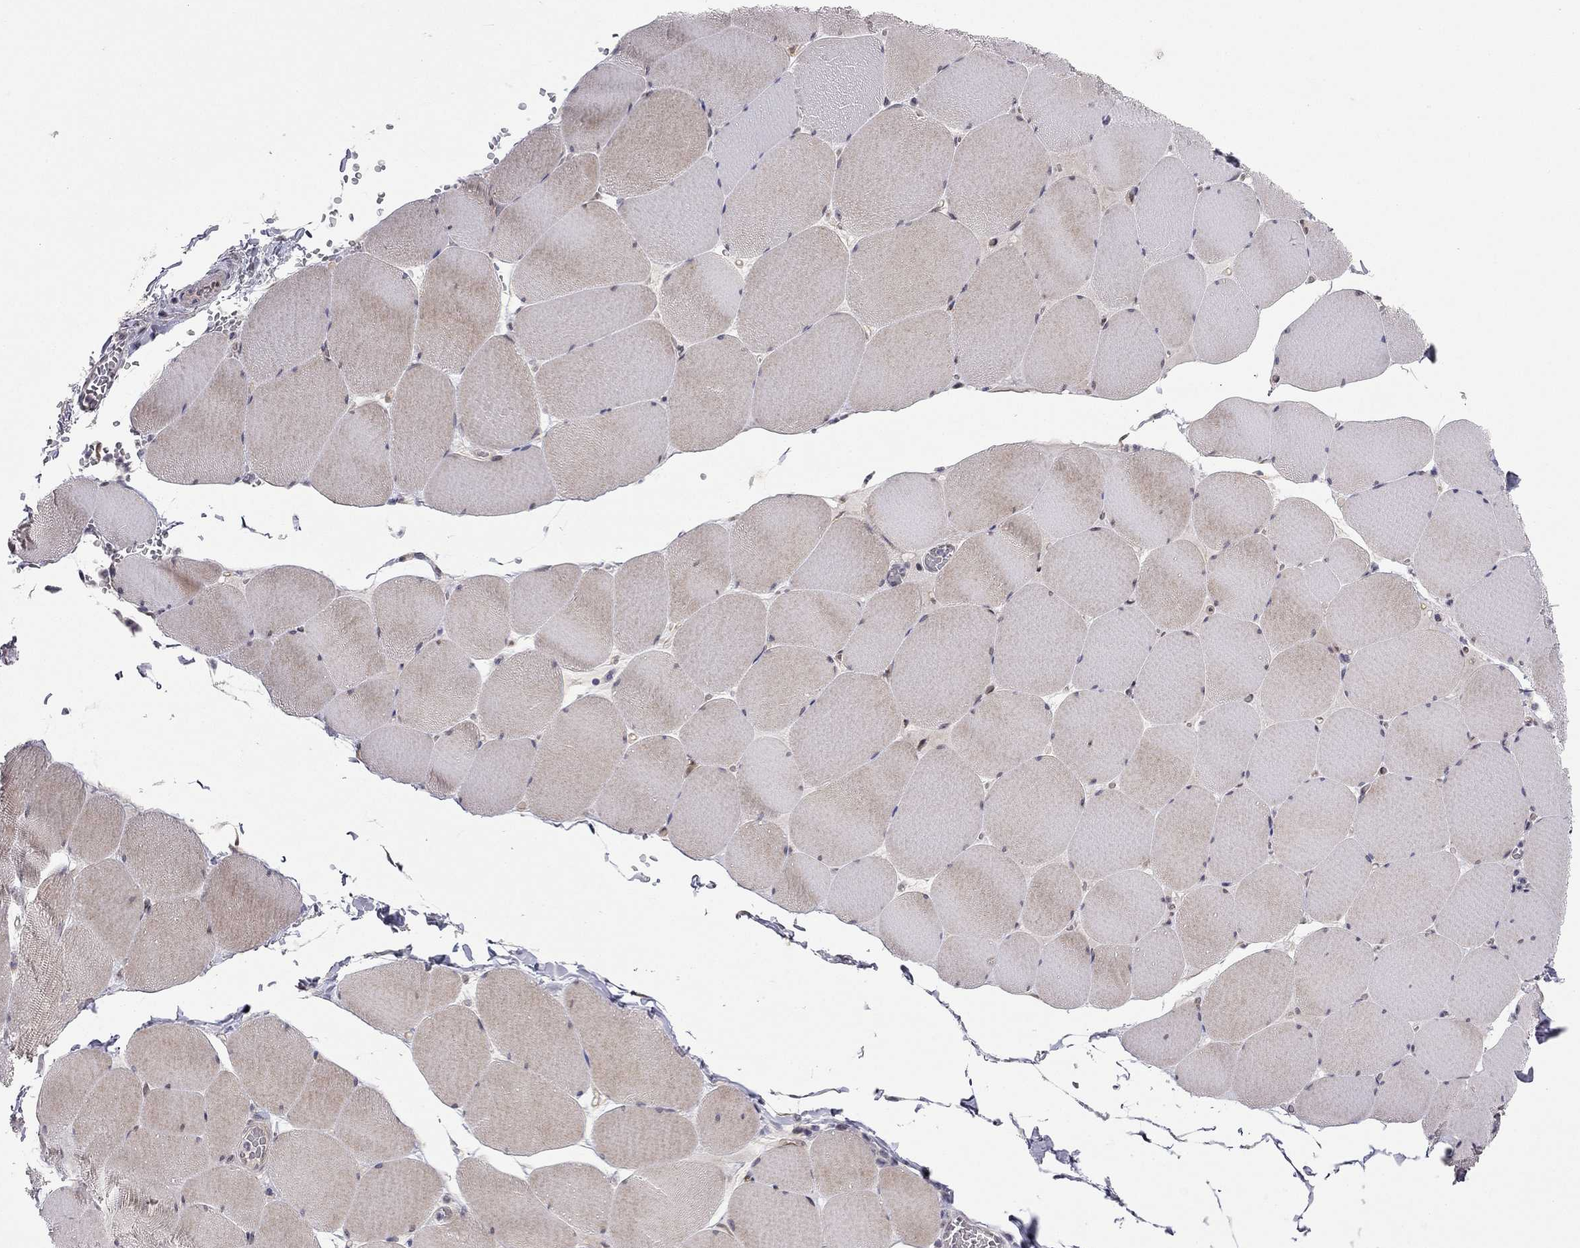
{"staining": {"intensity": "negative", "quantity": "none", "location": "none"}, "tissue": "skeletal muscle", "cell_type": "Myocytes", "image_type": "normal", "snomed": [{"axis": "morphology", "description": "Normal tissue, NOS"}, {"axis": "morphology", "description": "Malignant melanoma, Metastatic site"}, {"axis": "topography", "description": "Skeletal muscle"}], "caption": "The image shows no staining of myocytes in normal skeletal muscle.", "gene": "STXBP6", "patient": {"sex": "male", "age": 50}}